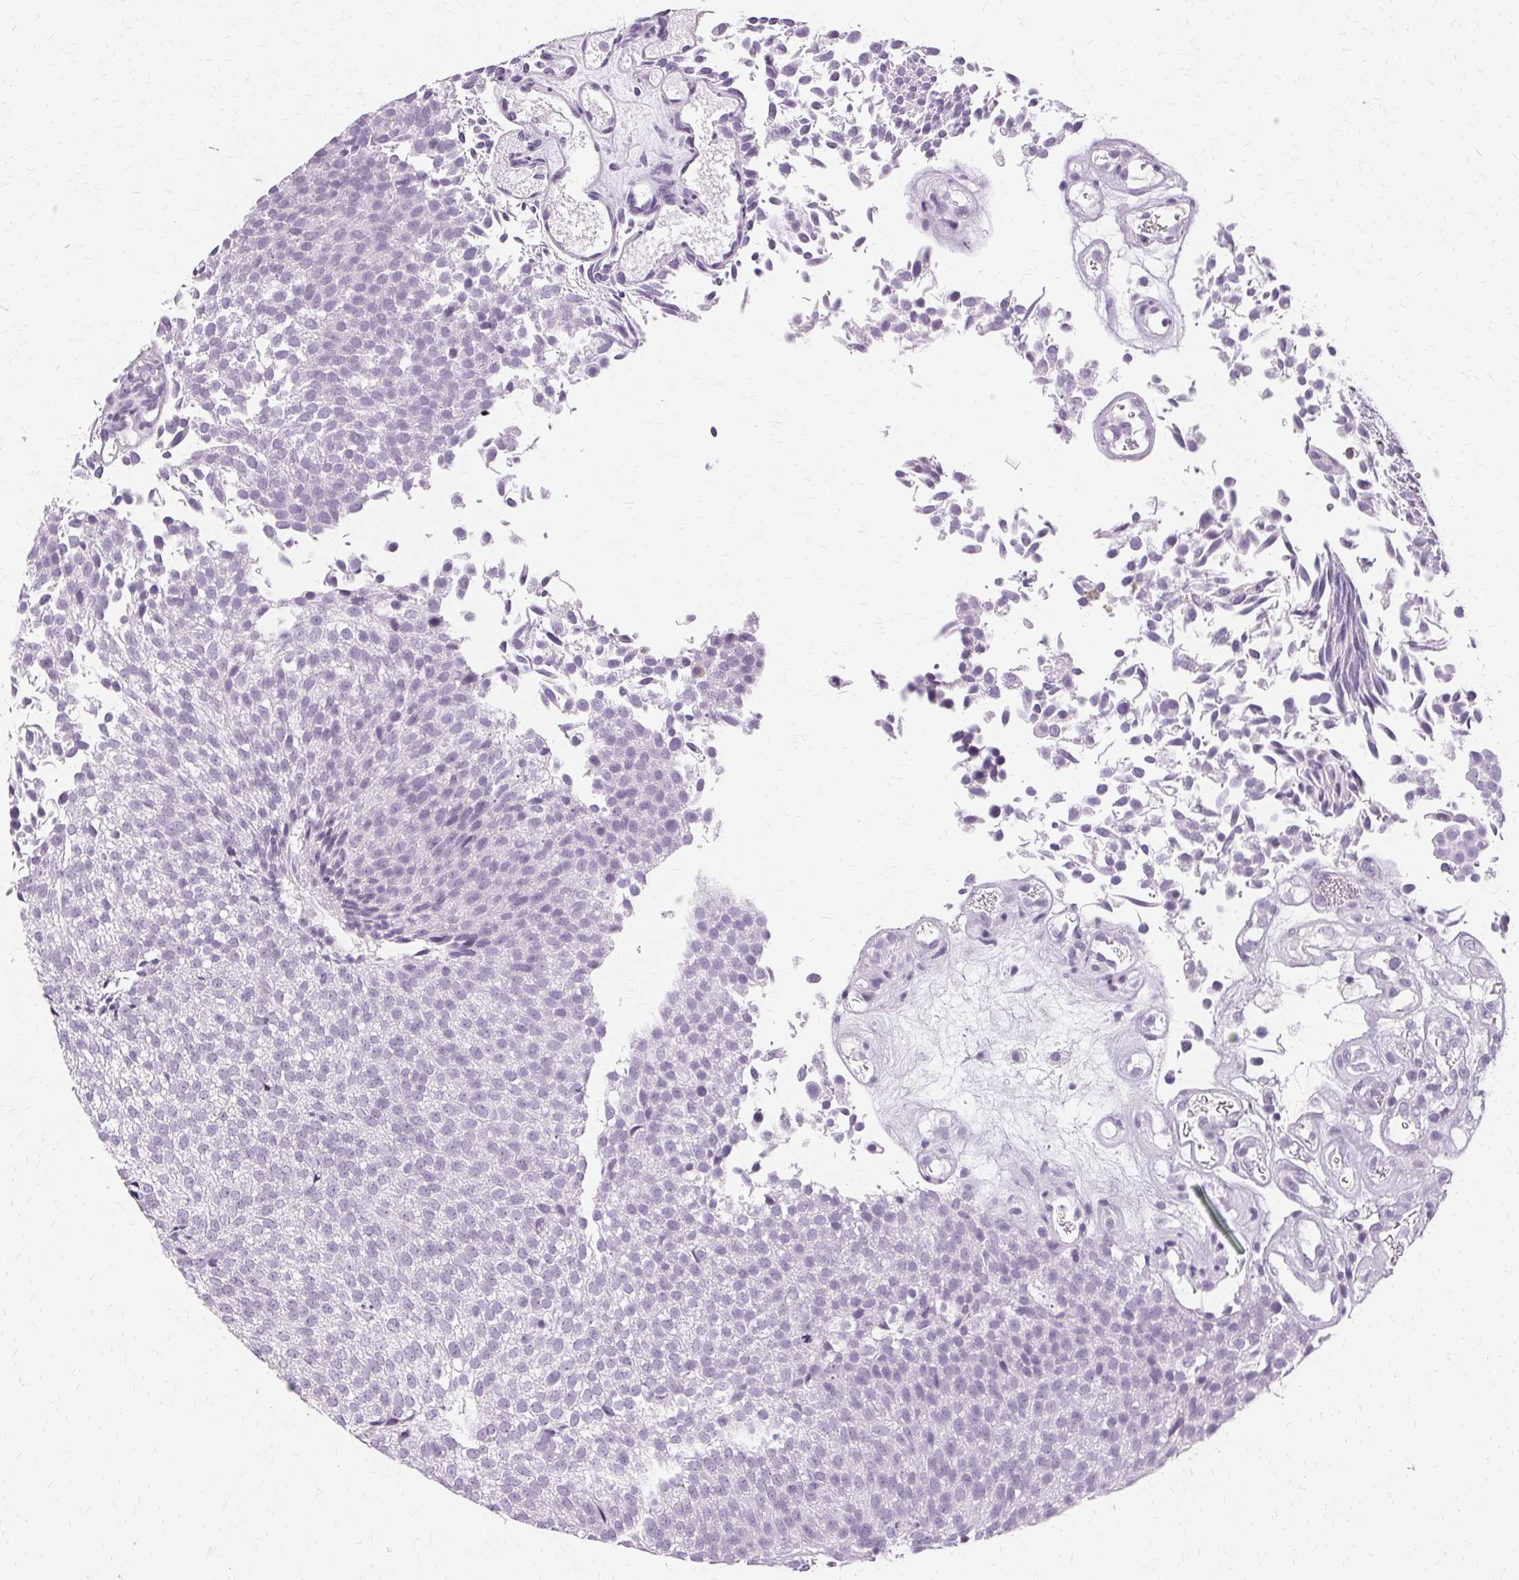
{"staining": {"intensity": "moderate", "quantity": "<25%", "location": "cytoplasmic/membranous"}, "tissue": "urothelial cancer", "cell_type": "Tumor cells", "image_type": "cancer", "snomed": [{"axis": "morphology", "description": "Urothelial carcinoma, Low grade"}, {"axis": "topography", "description": "Urinary bladder"}], "caption": "Protein expression analysis of human urothelial cancer reveals moderate cytoplasmic/membranous positivity in about <25% of tumor cells.", "gene": "KRT6C", "patient": {"sex": "female", "age": 79}}